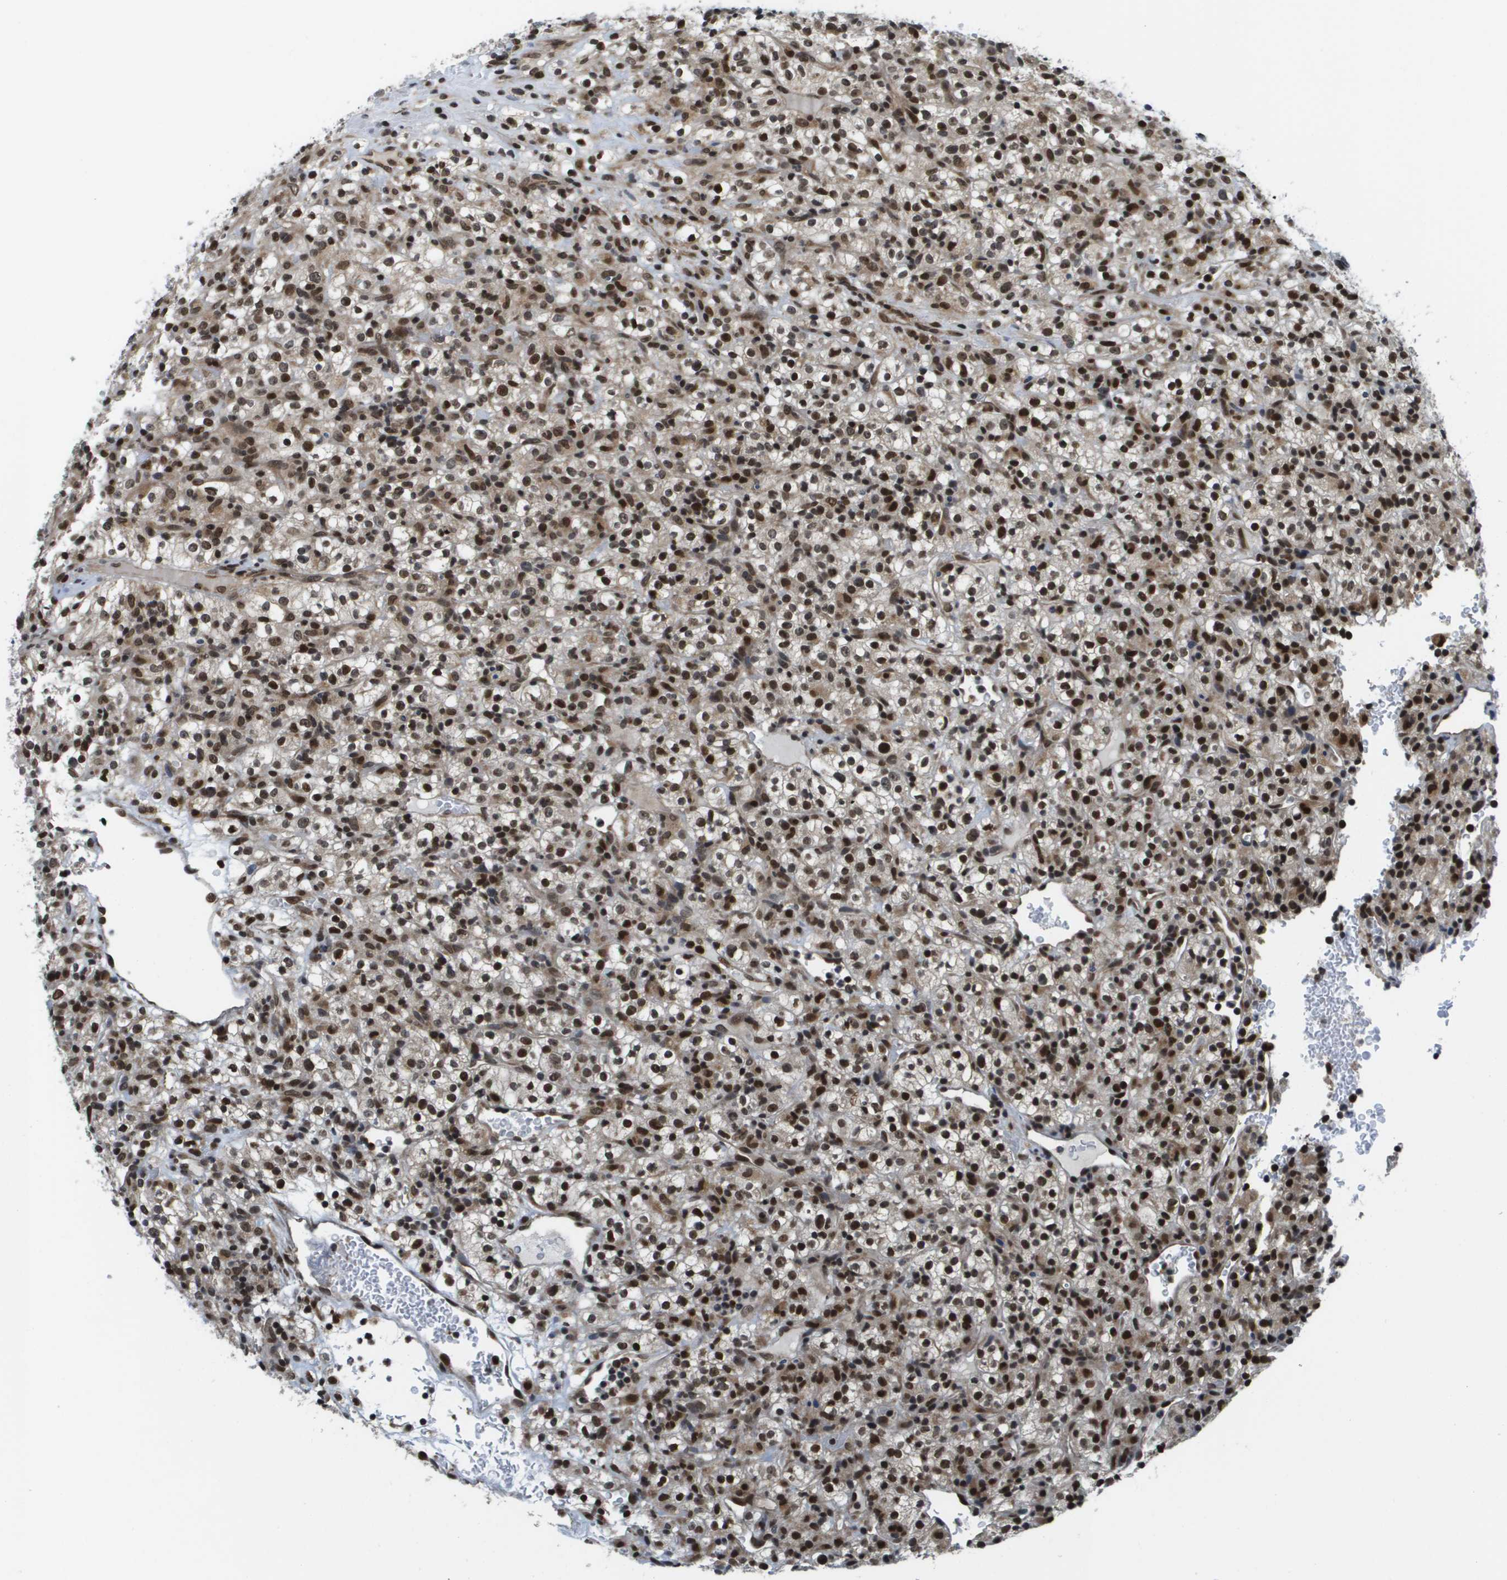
{"staining": {"intensity": "strong", "quantity": ">75%", "location": "nuclear"}, "tissue": "renal cancer", "cell_type": "Tumor cells", "image_type": "cancer", "snomed": [{"axis": "morphology", "description": "Normal tissue, NOS"}, {"axis": "morphology", "description": "Adenocarcinoma, NOS"}, {"axis": "topography", "description": "Kidney"}], "caption": "High-magnification brightfield microscopy of renal adenocarcinoma stained with DAB (3,3'-diaminobenzidine) (brown) and counterstained with hematoxylin (blue). tumor cells exhibit strong nuclear expression is appreciated in about>75% of cells.", "gene": "RECQL4", "patient": {"sex": "female", "age": 72}}